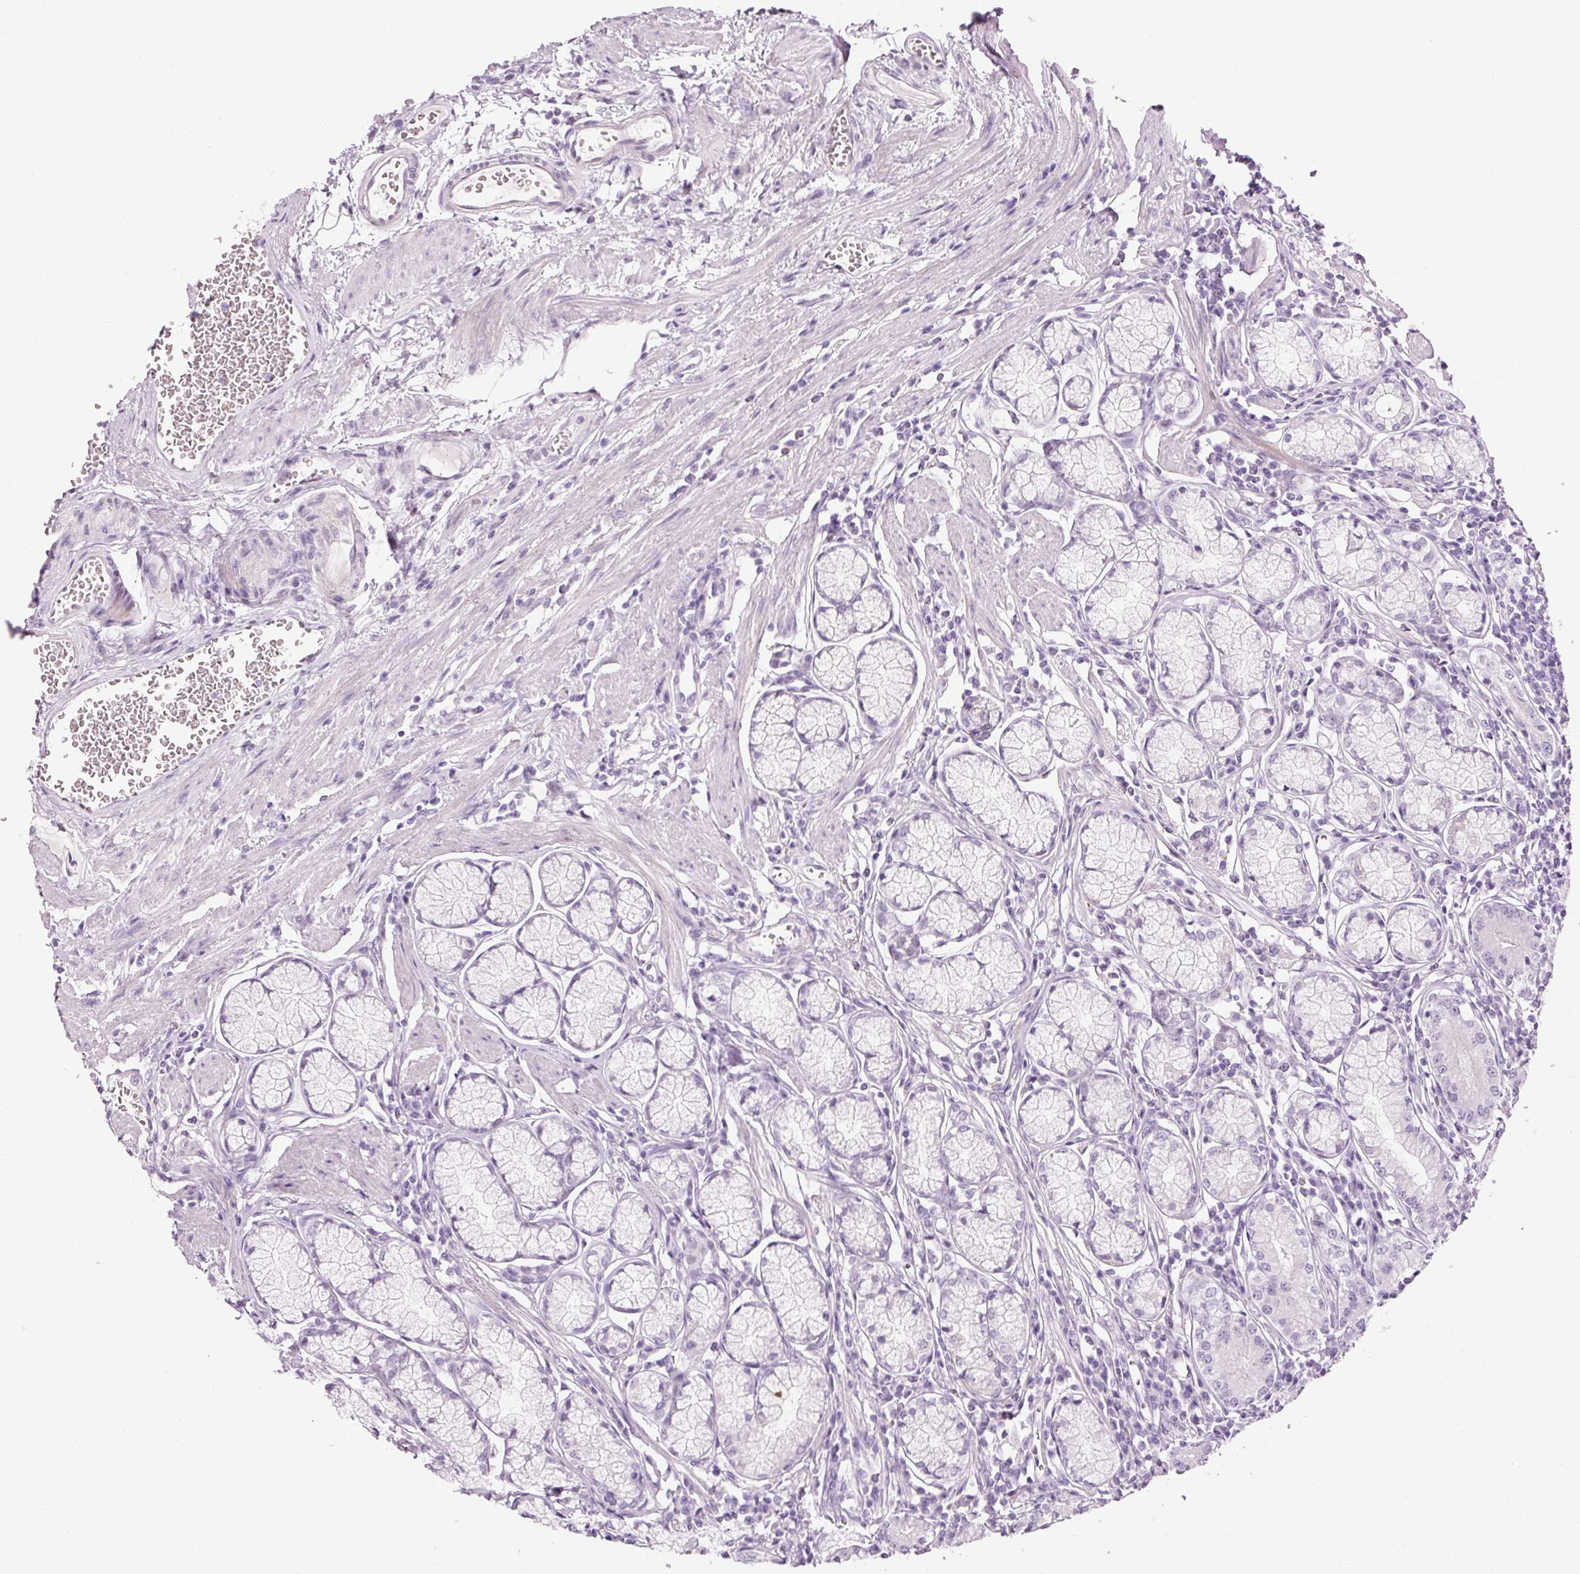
{"staining": {"intensity": "weak", "quantity": "<25%", "location": "nuclear"}, "tissue": "stomach", "cell_type": "Glandular cells", "image_type": "normal", "snomed": [{"axis": "morphology", "description": "Normal tissue, NOS"}, {"axis": "topography", "description": "Stomach"}], "caption": "Normal stomach was stained to show a protein in brown. There is no significant expression in glandular cells. (DAB (3,3'-diaminobenzidine) immunohistochemistry visualized using brightfield microscopy, high magnification).", "gene": "ANKRD20A1", "patient": {"sex": "male", "age": 55}}